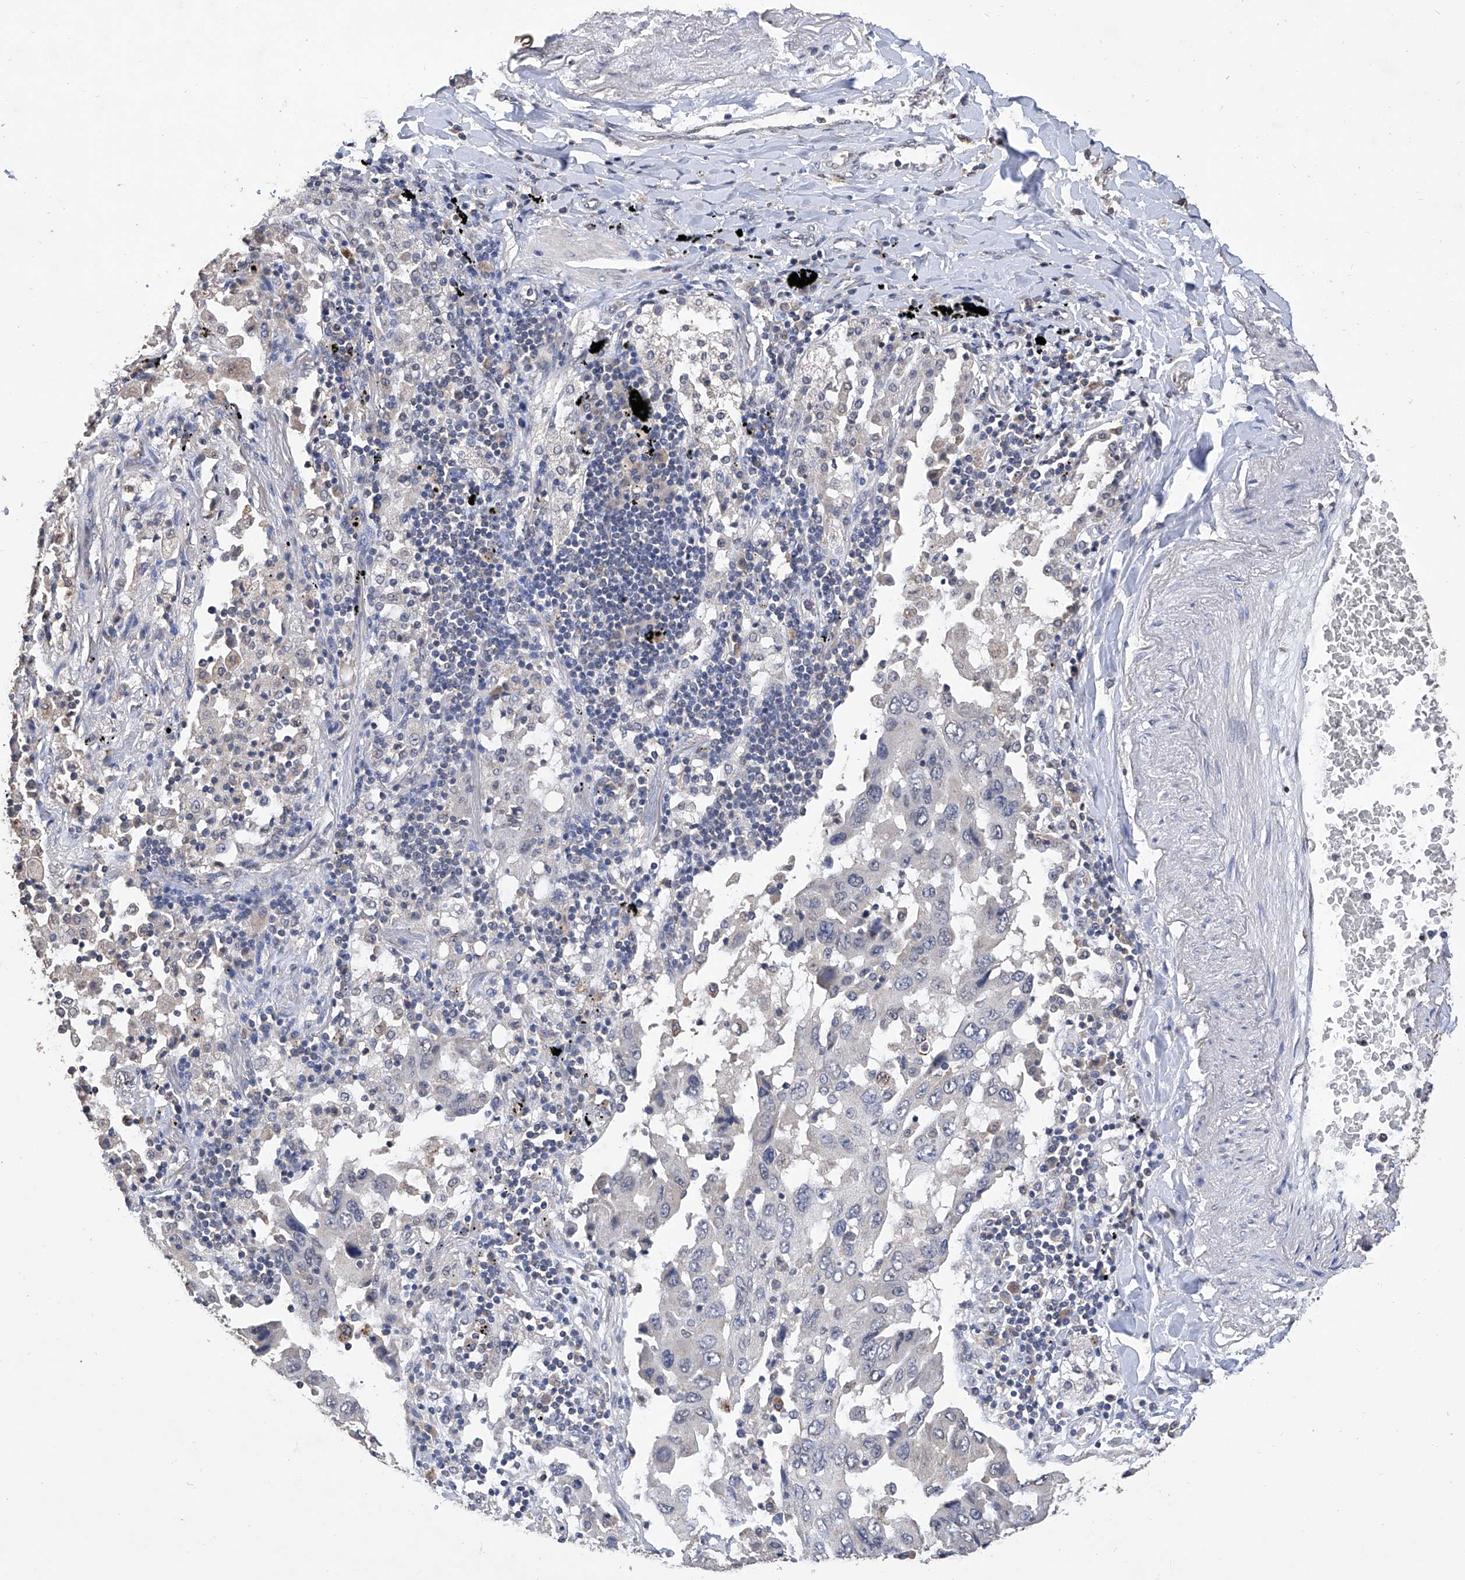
{"staining": {"intensity": "negative", "quantity": "none", "location": "none"}, "tissue": "lung cancer", "cell_type": "Tumor cells", "image_type": "cancer", "snomed": [{"axis": "morphology", "description": "Adenocarcinoma, NOS"}, {"axis": "topography", "description": "Lung"}], "caption": "This is an immunohistochemistry (IHC) histopathology image of lung cancer (adenocarcinoma). There is no expression in tumor cells.", "gene": "GPT", "patient": {"sex": "female", "age": 65}}